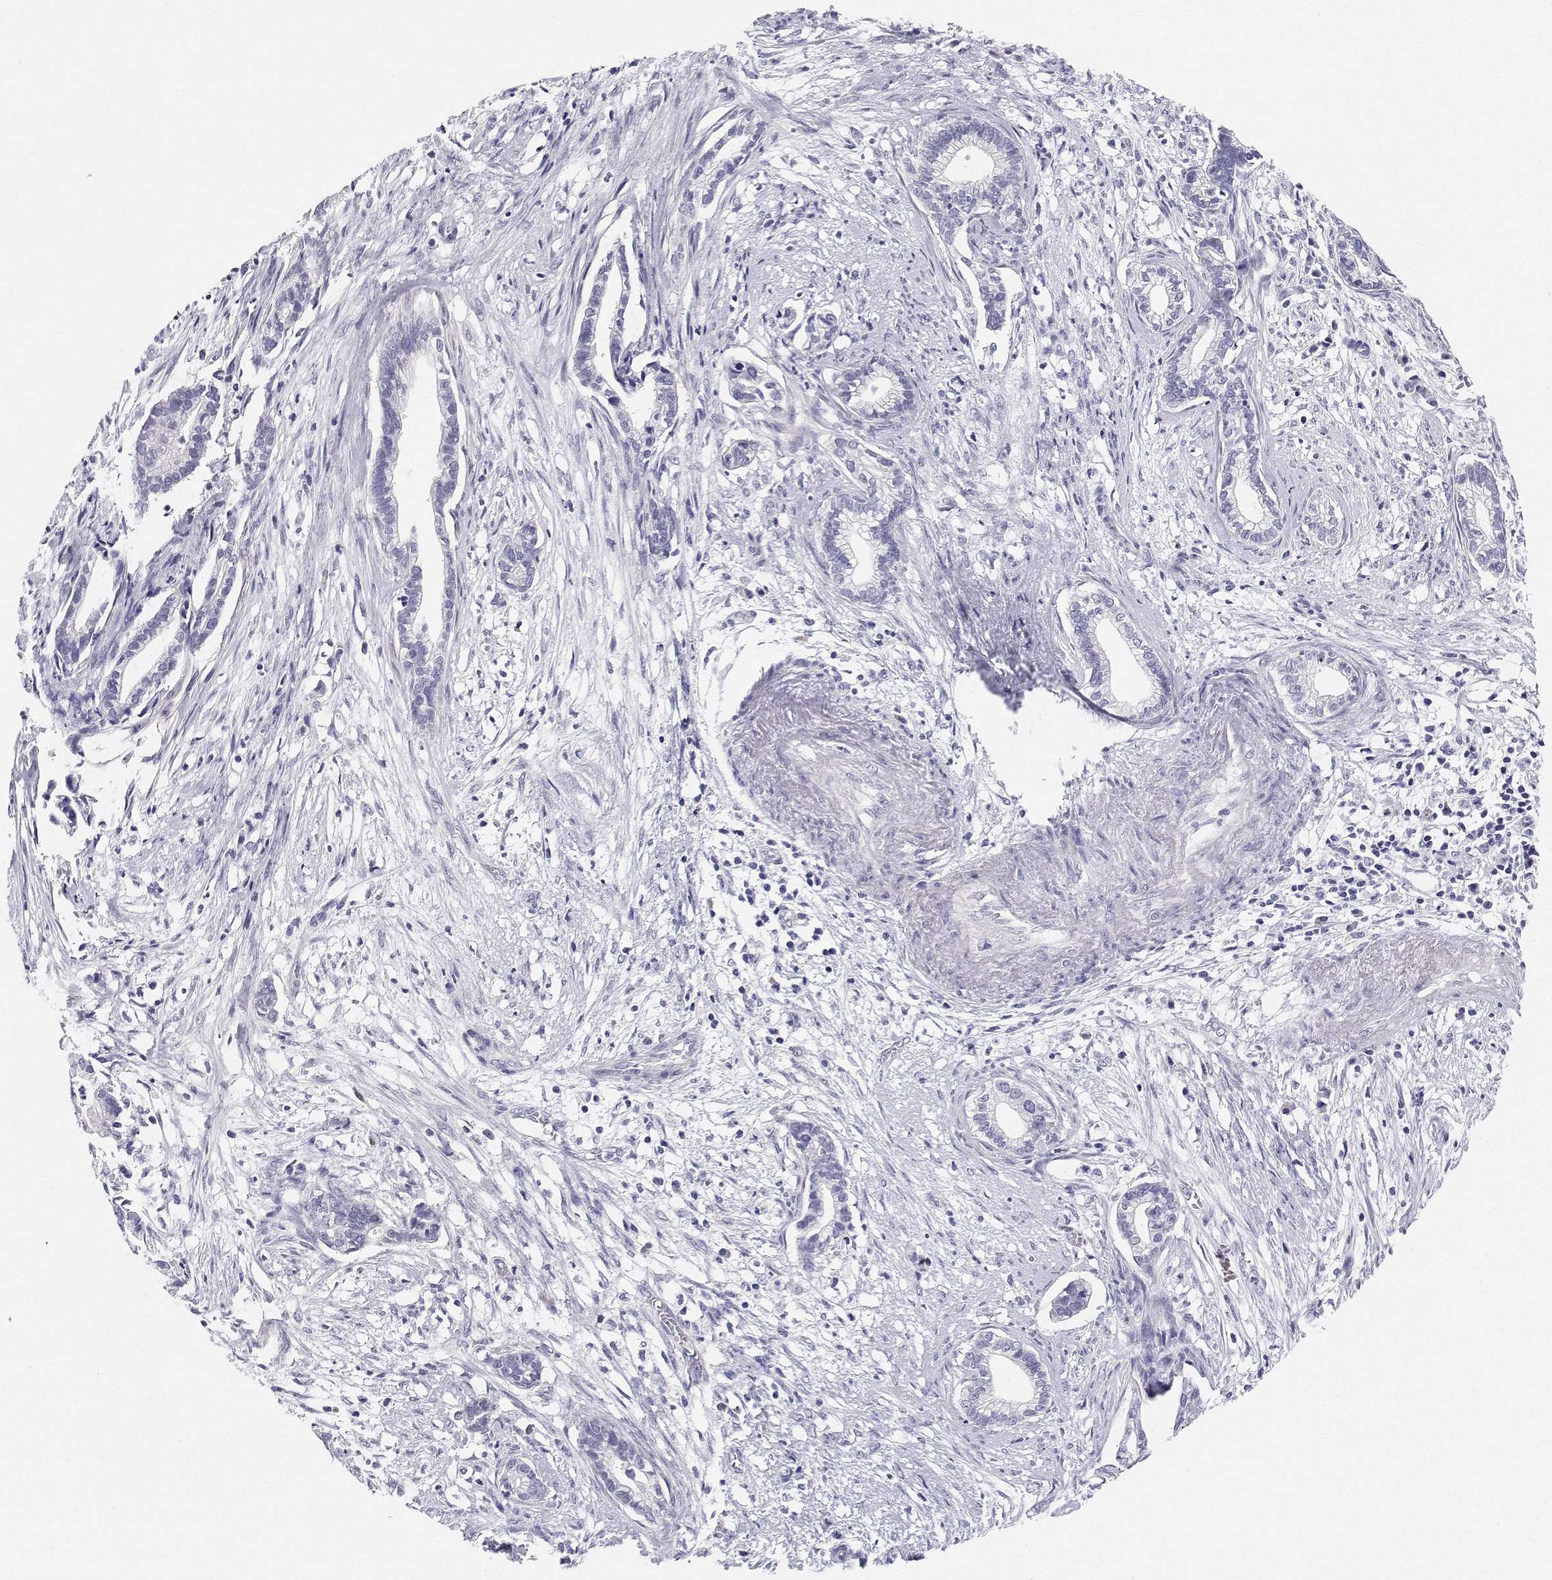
{"staining": {"intensity": "negative", "quantity": "none", "location": "none"}, "tissue": "cervical cancer", "cell_type": "Tumor cells", "image_type": "cancer", "snomed": [{"axis": "morphology", "description": "Adenocarcinoma, NOS"}, {"axis": "topography", "description": "Cervix"}], "caption": "Tumor cells are negative for brown protein staining in adenocarcinoma (cervical).", "gene": "BHMT", "patient": {"sex": "female", "age": 62}}